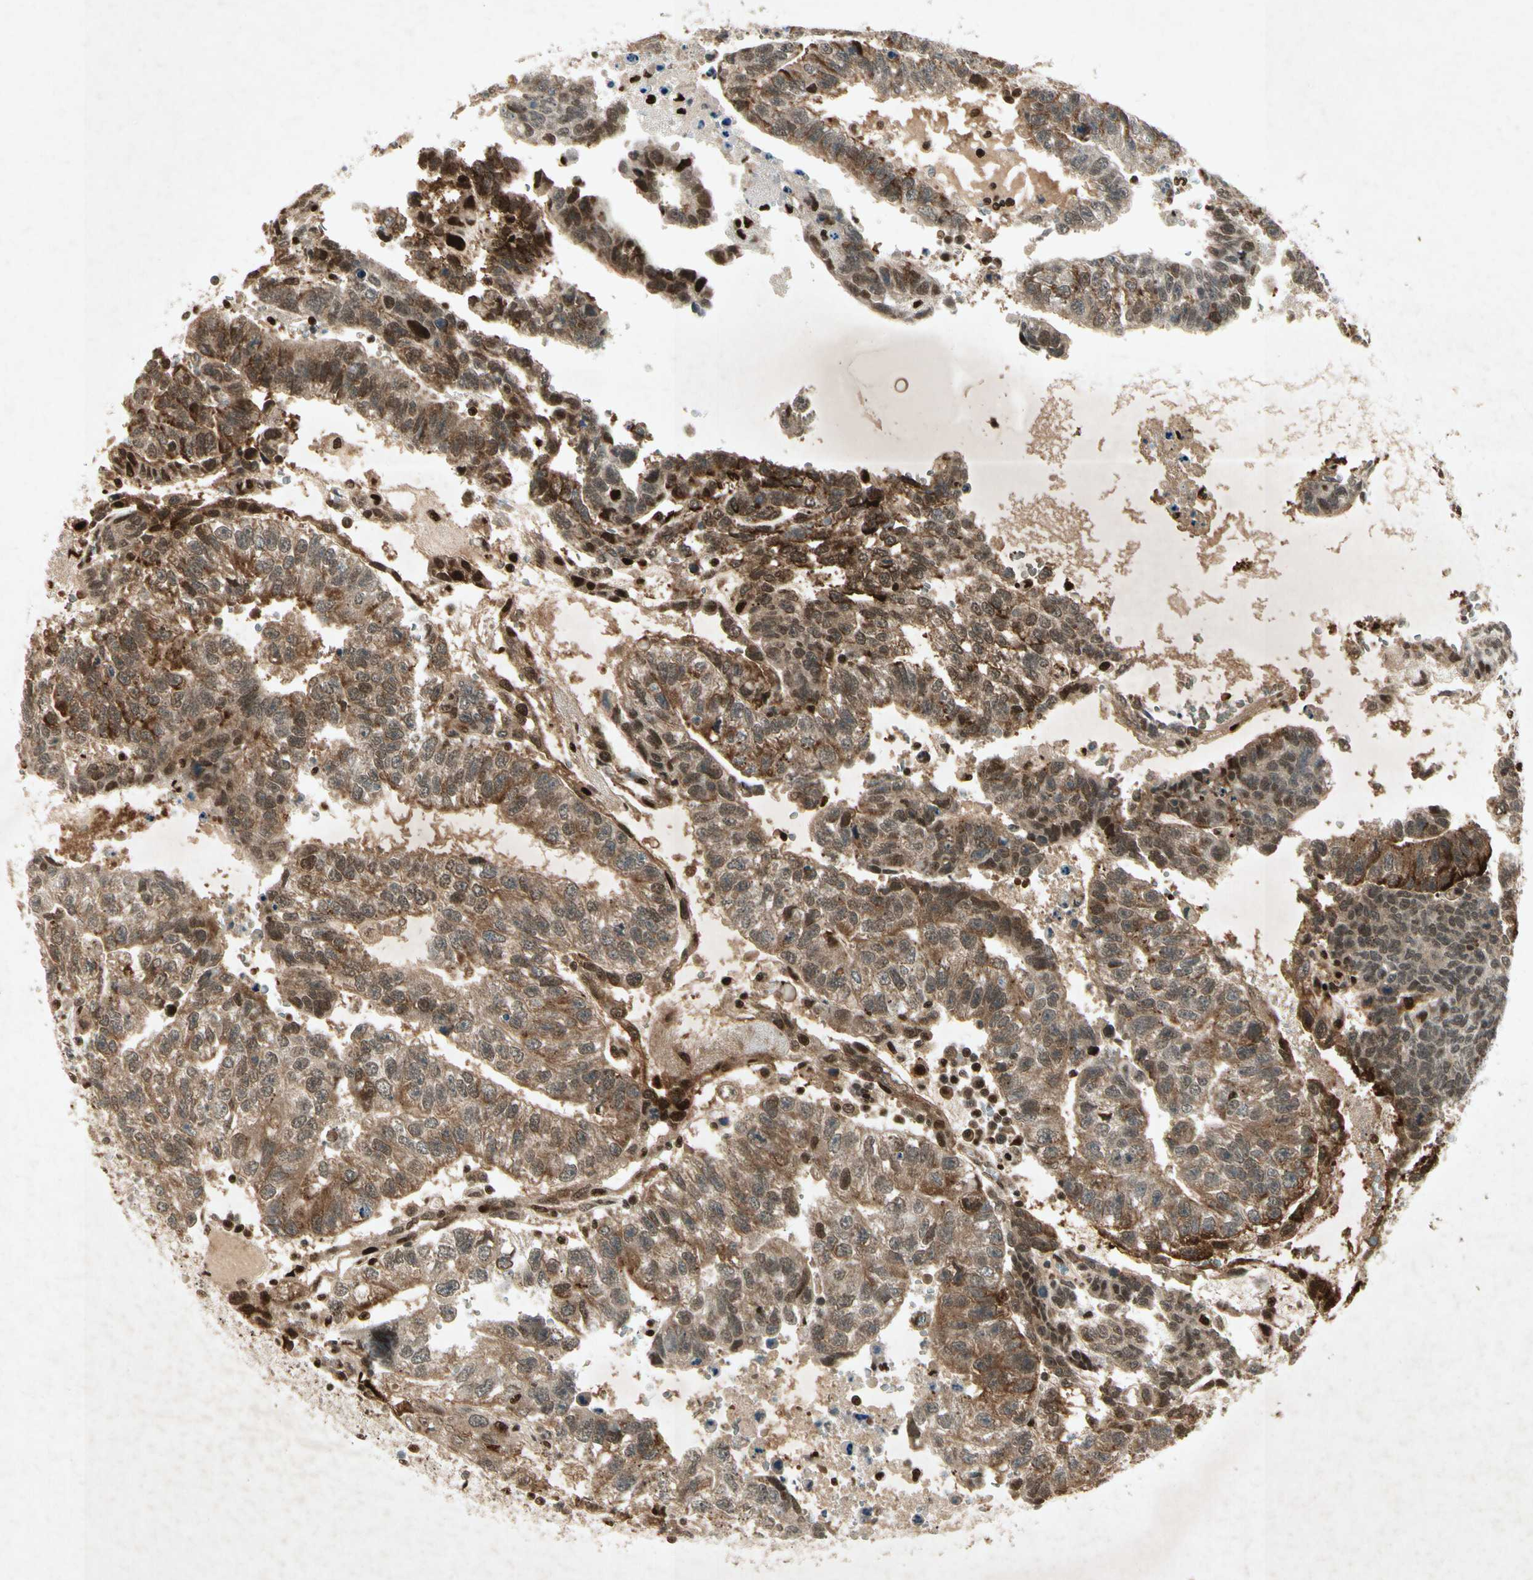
{"staining": {"intensity": "strong", "quantity": ">75%", "location": "cytoplasmic/membranous,nuclear"}, "tissue": "testis cancer", "cell_type": "Tumor cells", "image_type": "cancer", "snomed": [{"axis": "morphology", "description": "Seminoma, NOS"}, {"axis": "morphology", "description": "Carcinoma, Embryonal, NOS"}, {"axis": "topography", "description": "Testis"}], "caption": "The photomicrograph displays a brown stain indicating the presence of a protein in the cytoplasmic/membranous and nuclear of tumor cells in seminoma (testis). Nuclei are stained in blue.", "gene": "RNF43", "patient": {"sex": "male", "age": 52}}